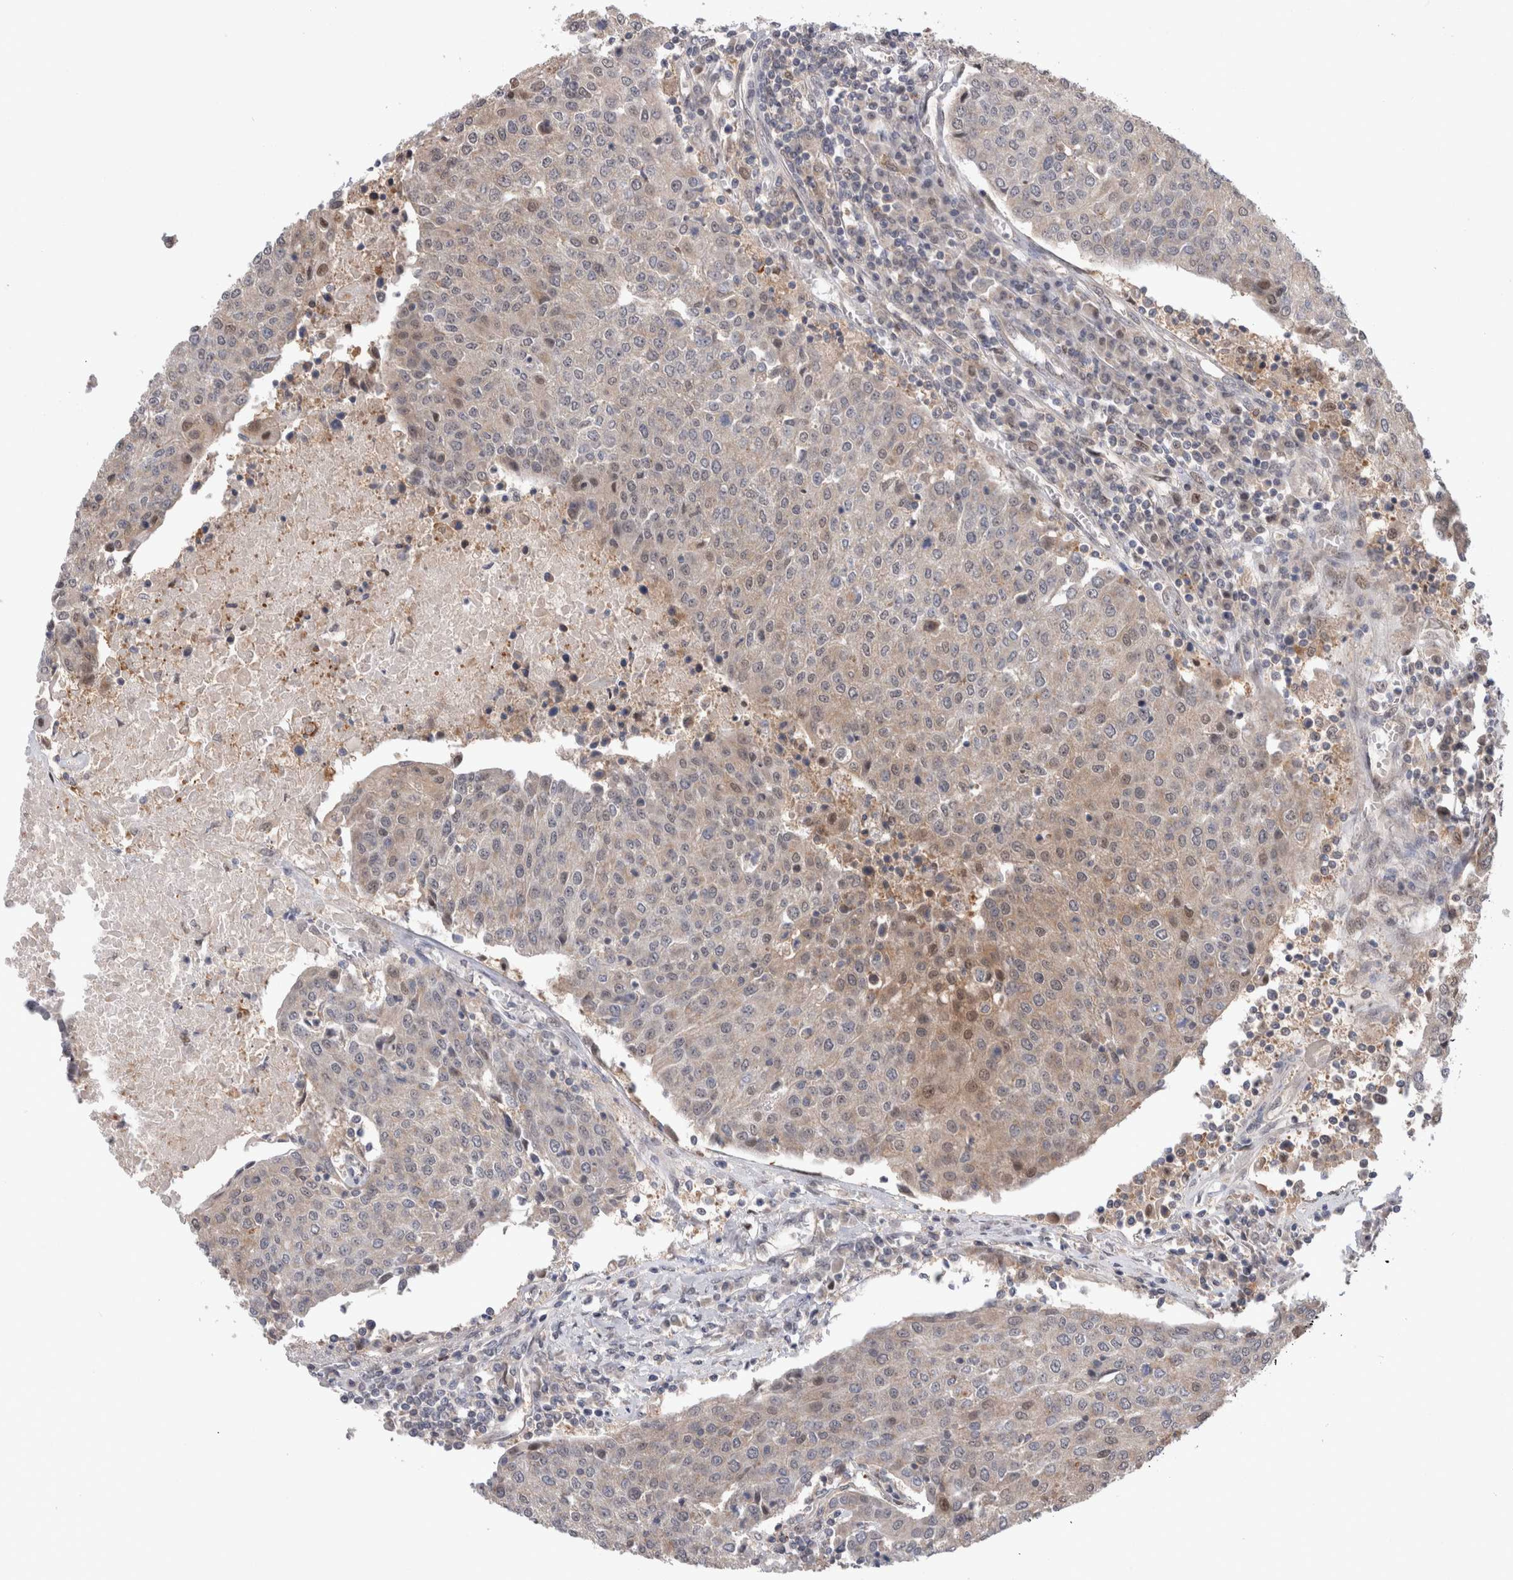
{"staining": {"intensity": "weak", "quantity": "25%-75%", "location": "cytoplasmic/membranous"}, "tissue": "urothelial cancer", "cell_type": "Tumor cells", "image_type": "cancer", "snomed": [{"axis": "morphology", "description": "Urothelial carcinoma, High grade"}, {"axis": "topography", "description": "Urinary bladder"}], "caption": "An IHC micrograph of tumor tissue is shown. Protein staining in brown labels weak cytoplasmic/membranous positivity in high-grade urothelial carcinoma within tumor cells.", "gene": "MRPL37", "patient": {"sex": "female", "age": 85}}